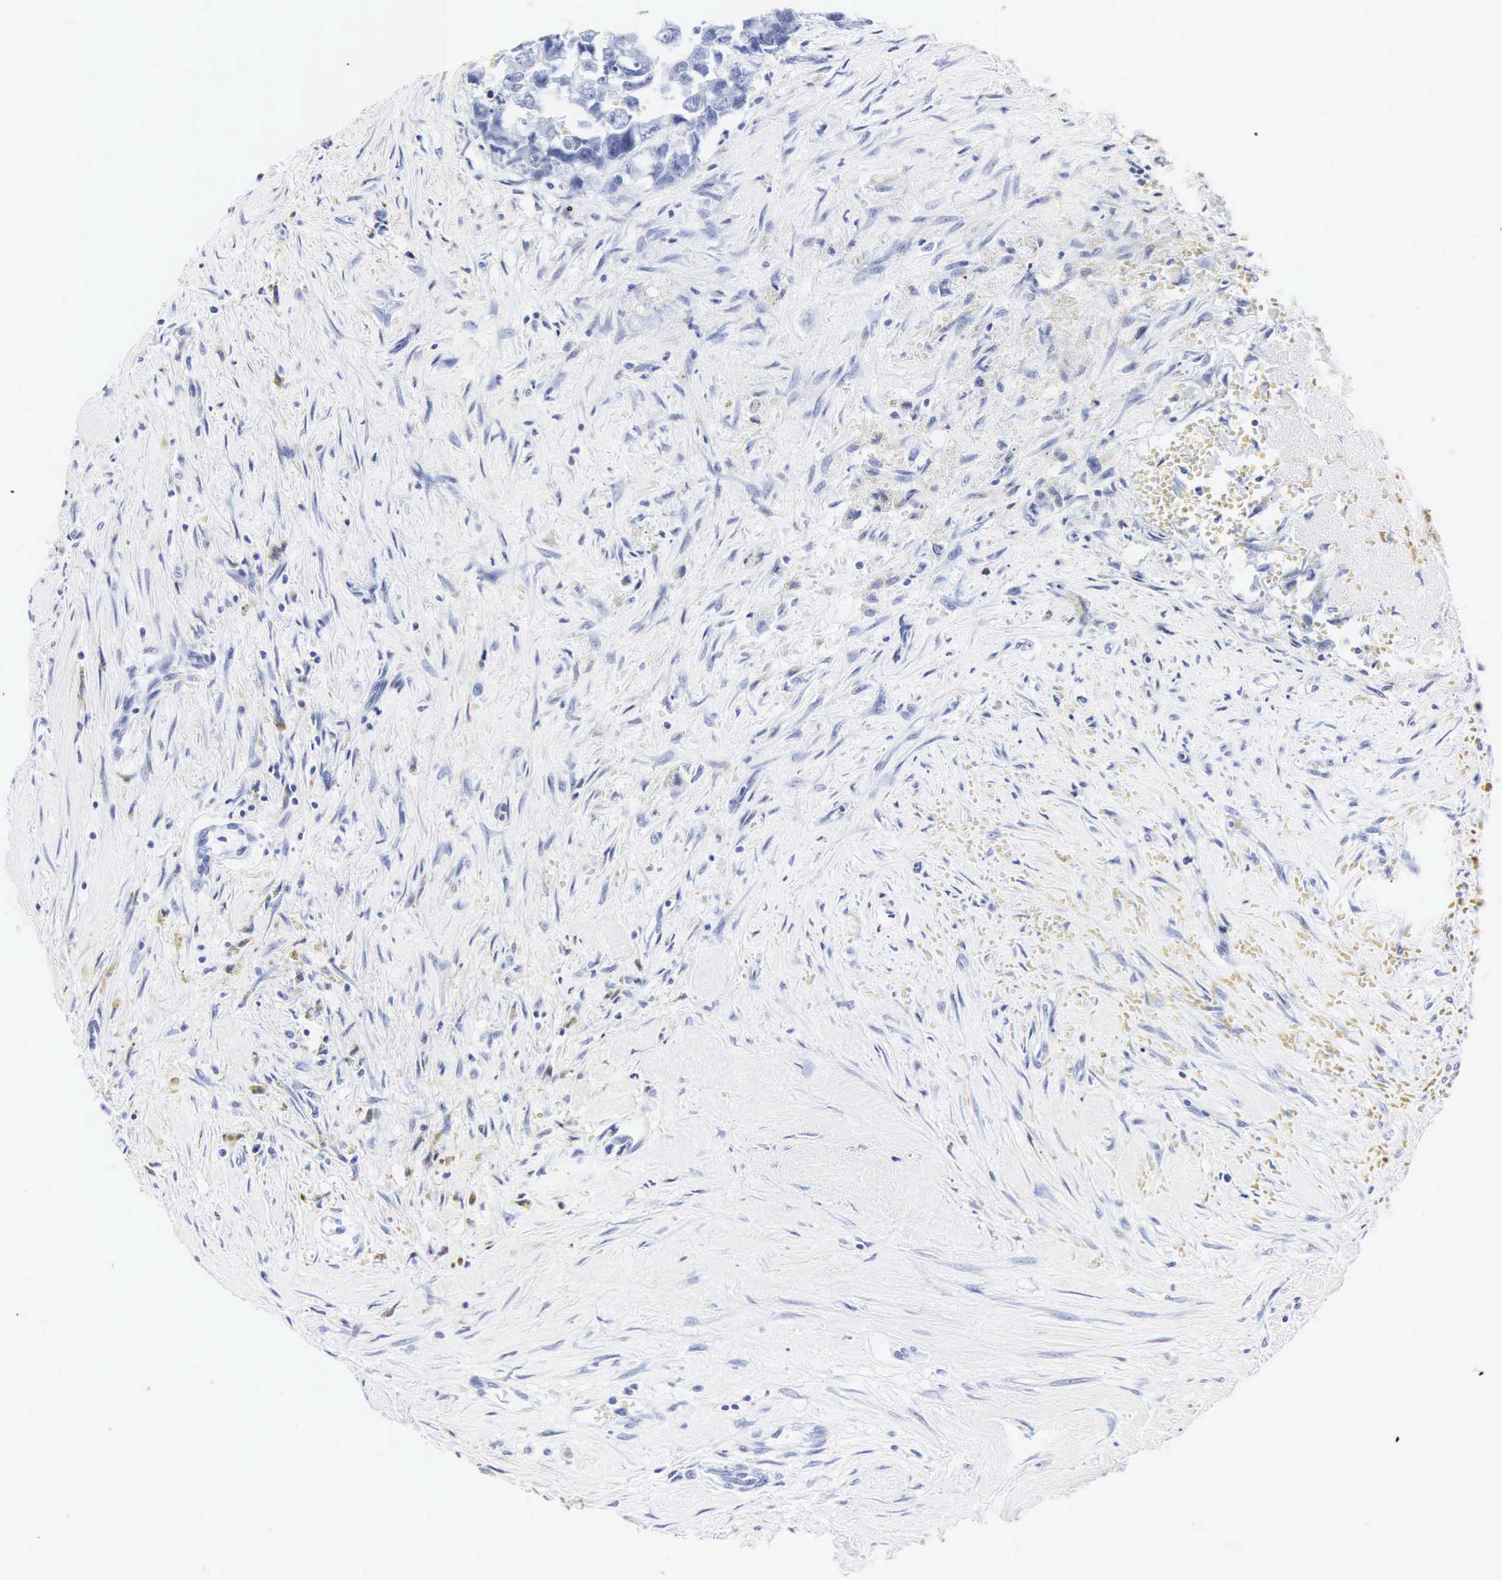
{"staining": {"intensity": "negative", "quantity": "none", "location": "none"}, "tissue": "testis cancer", "cell_type": "Tumor cells", "image_type": "cancer", "snomed": [{"axis": "morphology", "description": "Carcinoma, Embryonal, NOS"}, {"axis": "topography", "description": "Testis"}], "caption": "An immunohistochemistry (IHC) photomicrograph of testis embryonal carcinoma is shown. There is no staining in tumor cells of testis embryonal carcinoma.", "gene": "INS", "patient": {"sex": "male", "age": 31}}